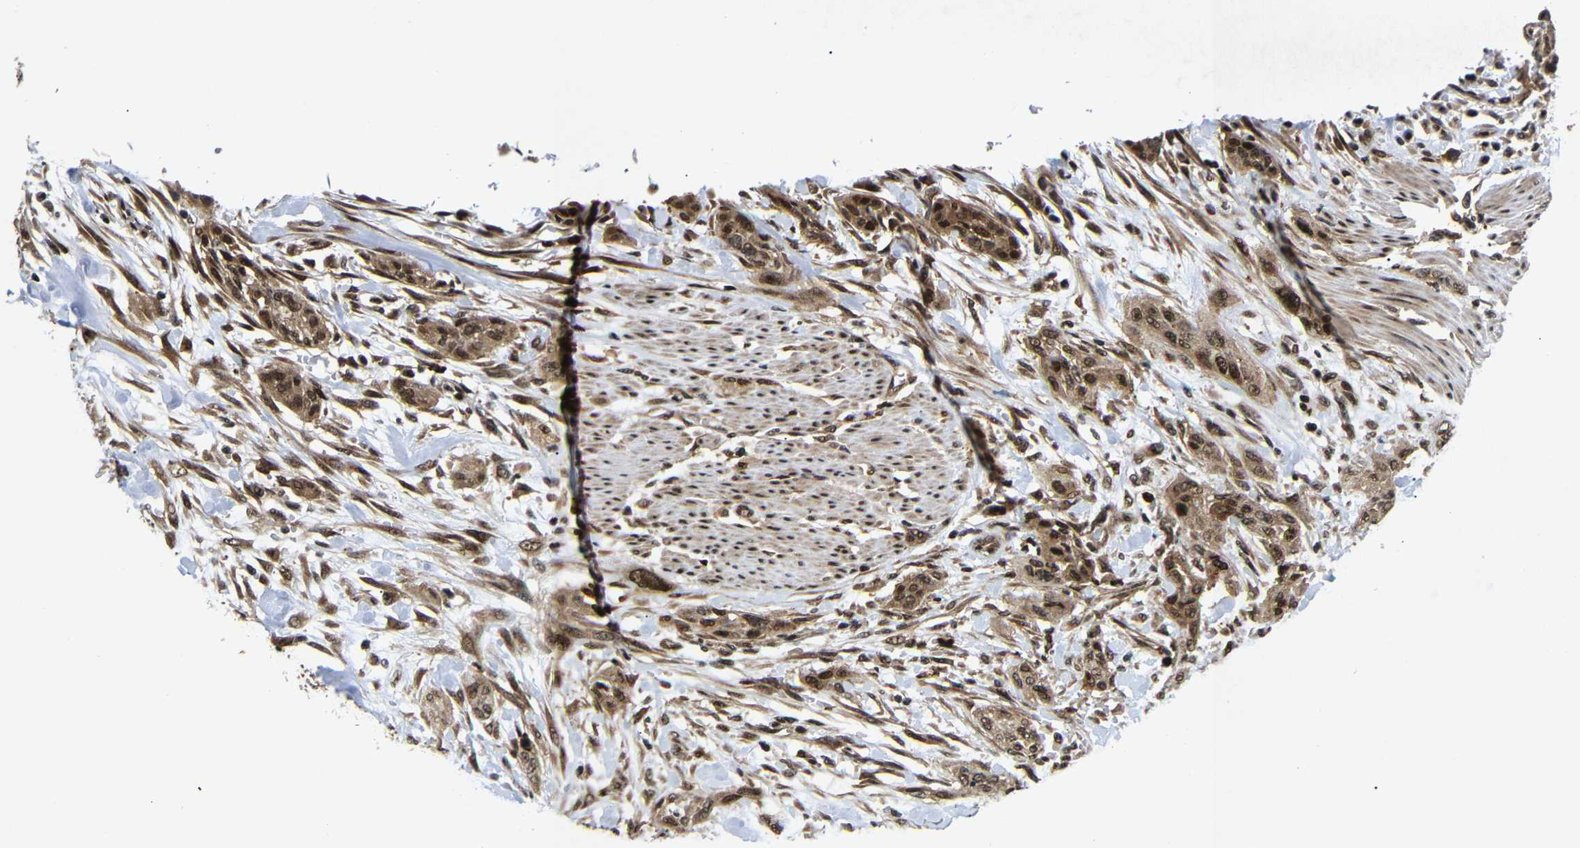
{"staining": {"intensity": "moderate", "quantity": ">75%", "location": "cytoplasmic/membranous,nuclear"}, "tissue": "urothelial cancer", "cell_type": "Tumor cells", "image_type": "cancer", "snomed": [{"axis": "morphology", "description": "Urothelial carcinoma, High grade"}, {"axis": "topography", "description": "Urinary bladder"}], "caption": "This micrograph shows immunohistochemistry staining of human urothelial carcinoma (high-grade), with medium moderate cytoplasmic/membranous and nuclear positivity in approximately >75% of tumor cells.", "gene": "KIF23", "patient": {"sex": "male", "age": 35}}